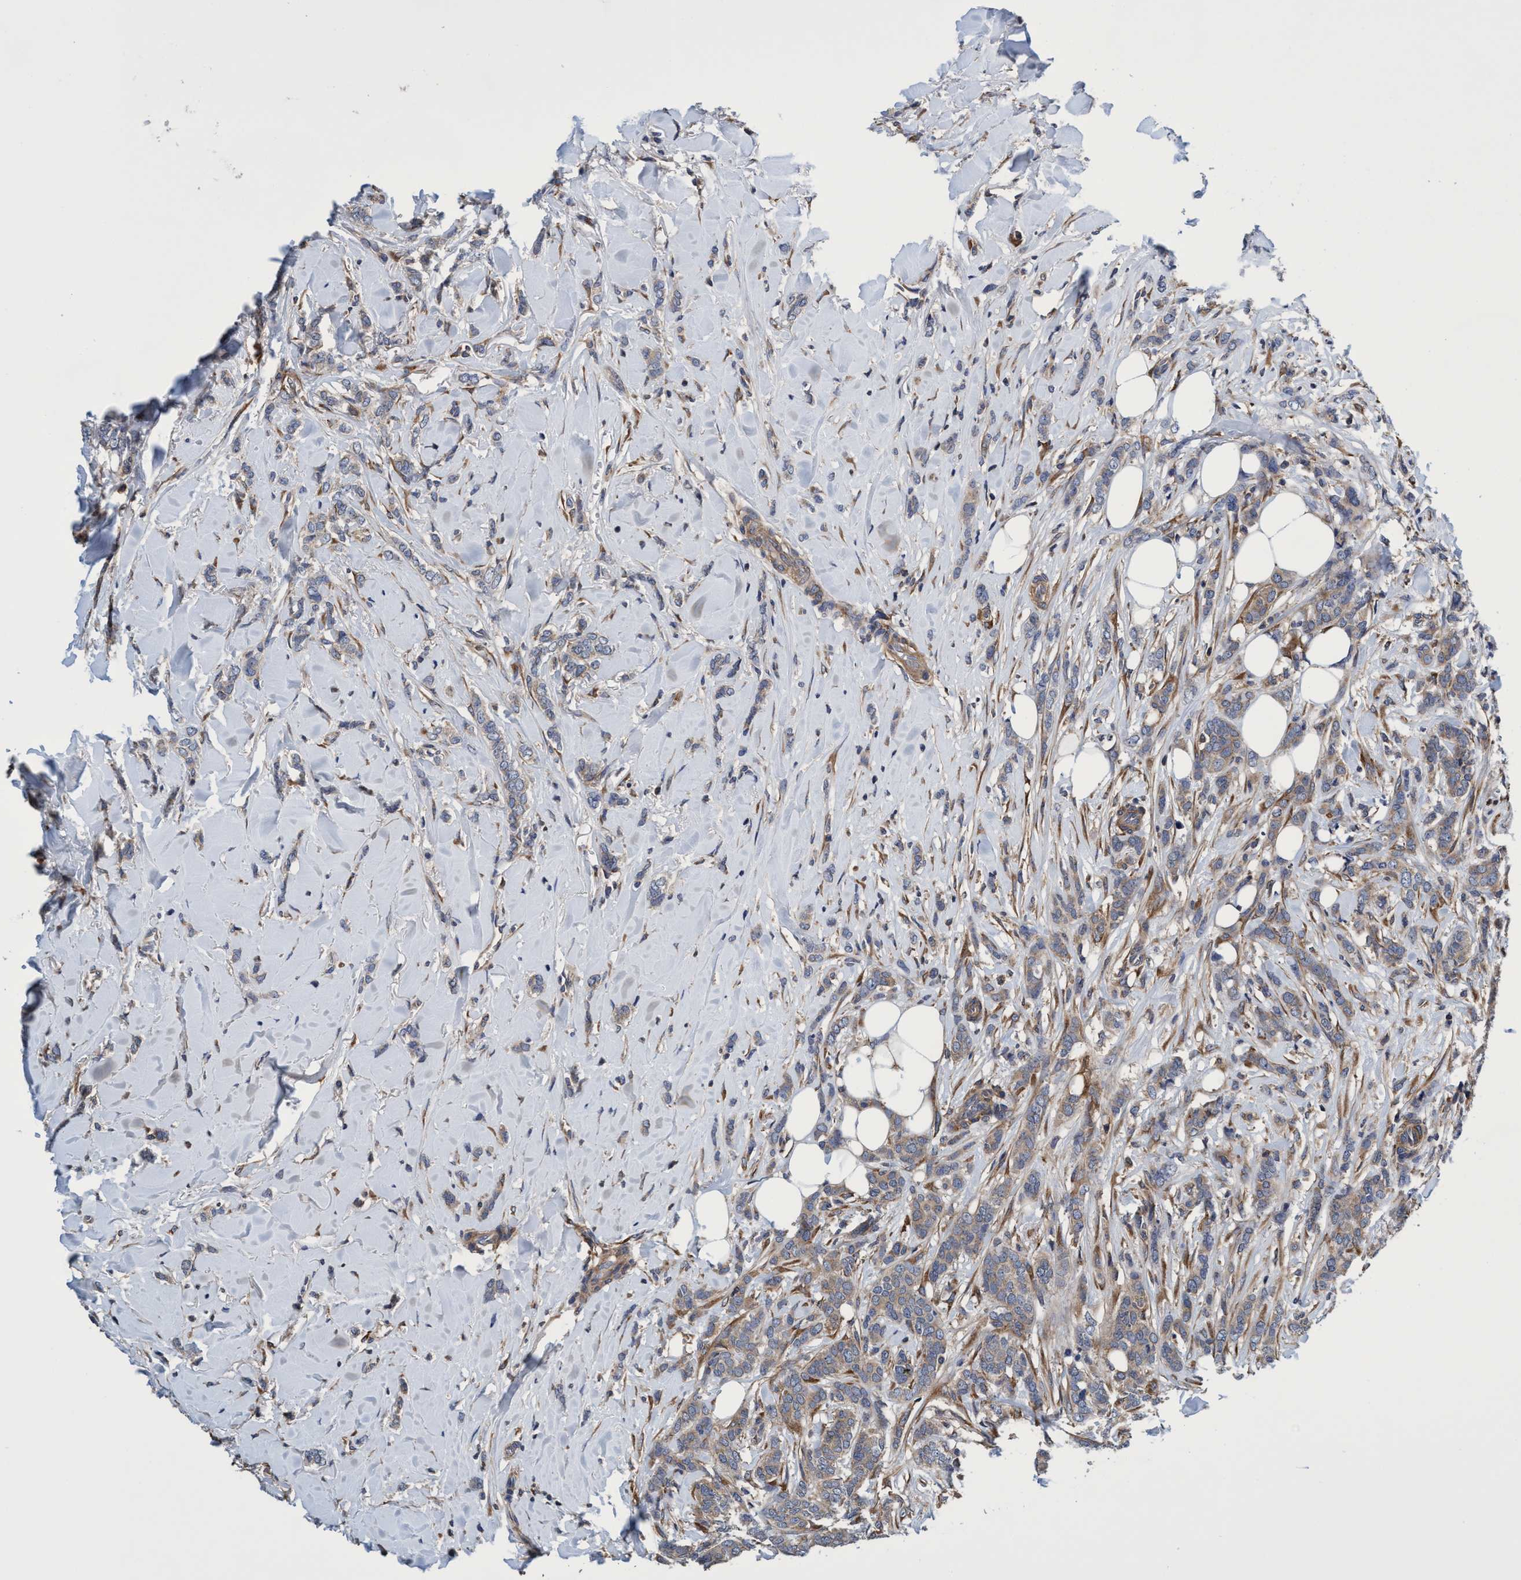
{"staining": {"intensity": "weak", "quantity": ">75%", "location": "cytoplasmic/membranous"}, "tissue": "breast cancer", "cell_type": "Tumor cells", "image_type": "cancer", "snomed": [{"axis": "morphology", "description": "Lobular carcinoma"}, {"axis": "topography", "description": "Skin"}, {"axis": "topography", "description": "Breast"}], "caption": "Protein expression by IHC exhibits weak cytoplasmic/membranous positivity in about >75% of tumor cells in breast cancer.", "gene": "CALCOCO2", "patient": {"sex": "female", "age": 46}}